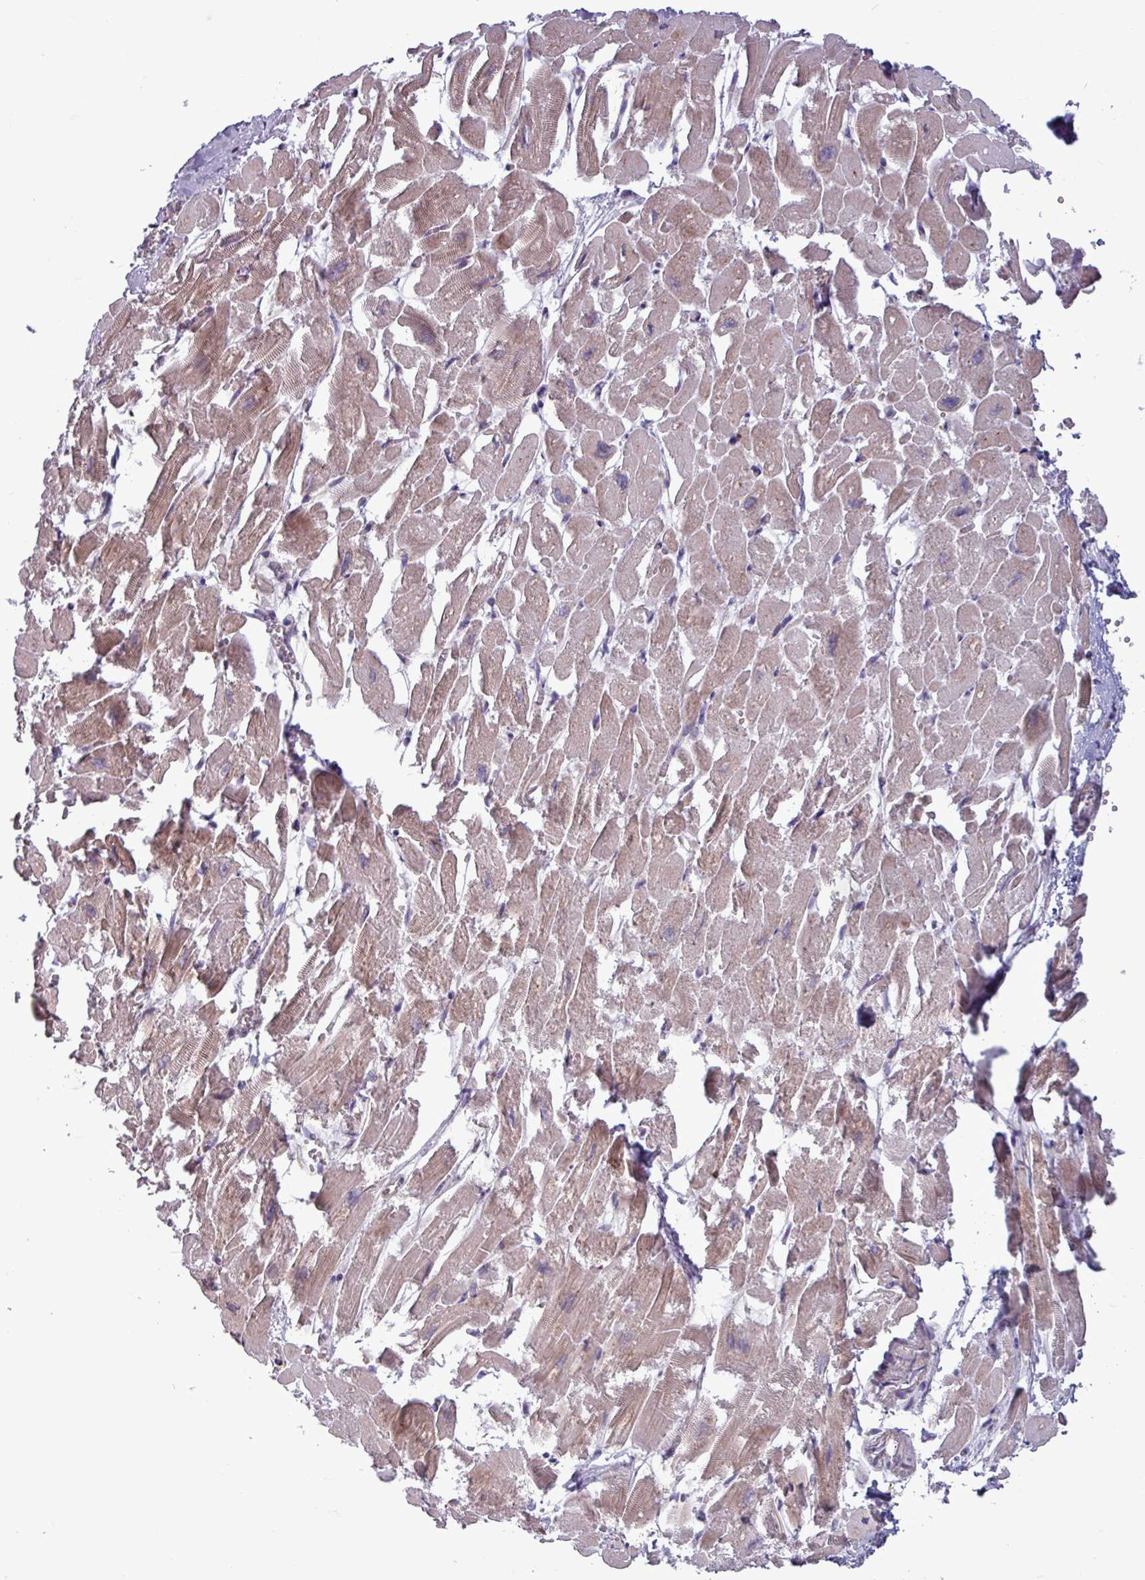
{"staining": {"intensity": "weak", "quantity": "25%-75%", "location": "cytoplasmic/membranous"}, "tissue": "heart muscle", "cell_type": "Cardiomyocytes", "image_type": "normal", "snomed": [{"axis": "morphology", "description": "Normal tissue, NOS"}, {"axis": "topography", "description": "Heart"}], "caption": "Protein expression analysis of unremarkable human heart muscle reveals weak cytoplasmic/membranous positivity in approximately 25%-75% of cardiomyocytes.", "gene": "PLIN2", "patient": {"sex": "male", "age": 54}}